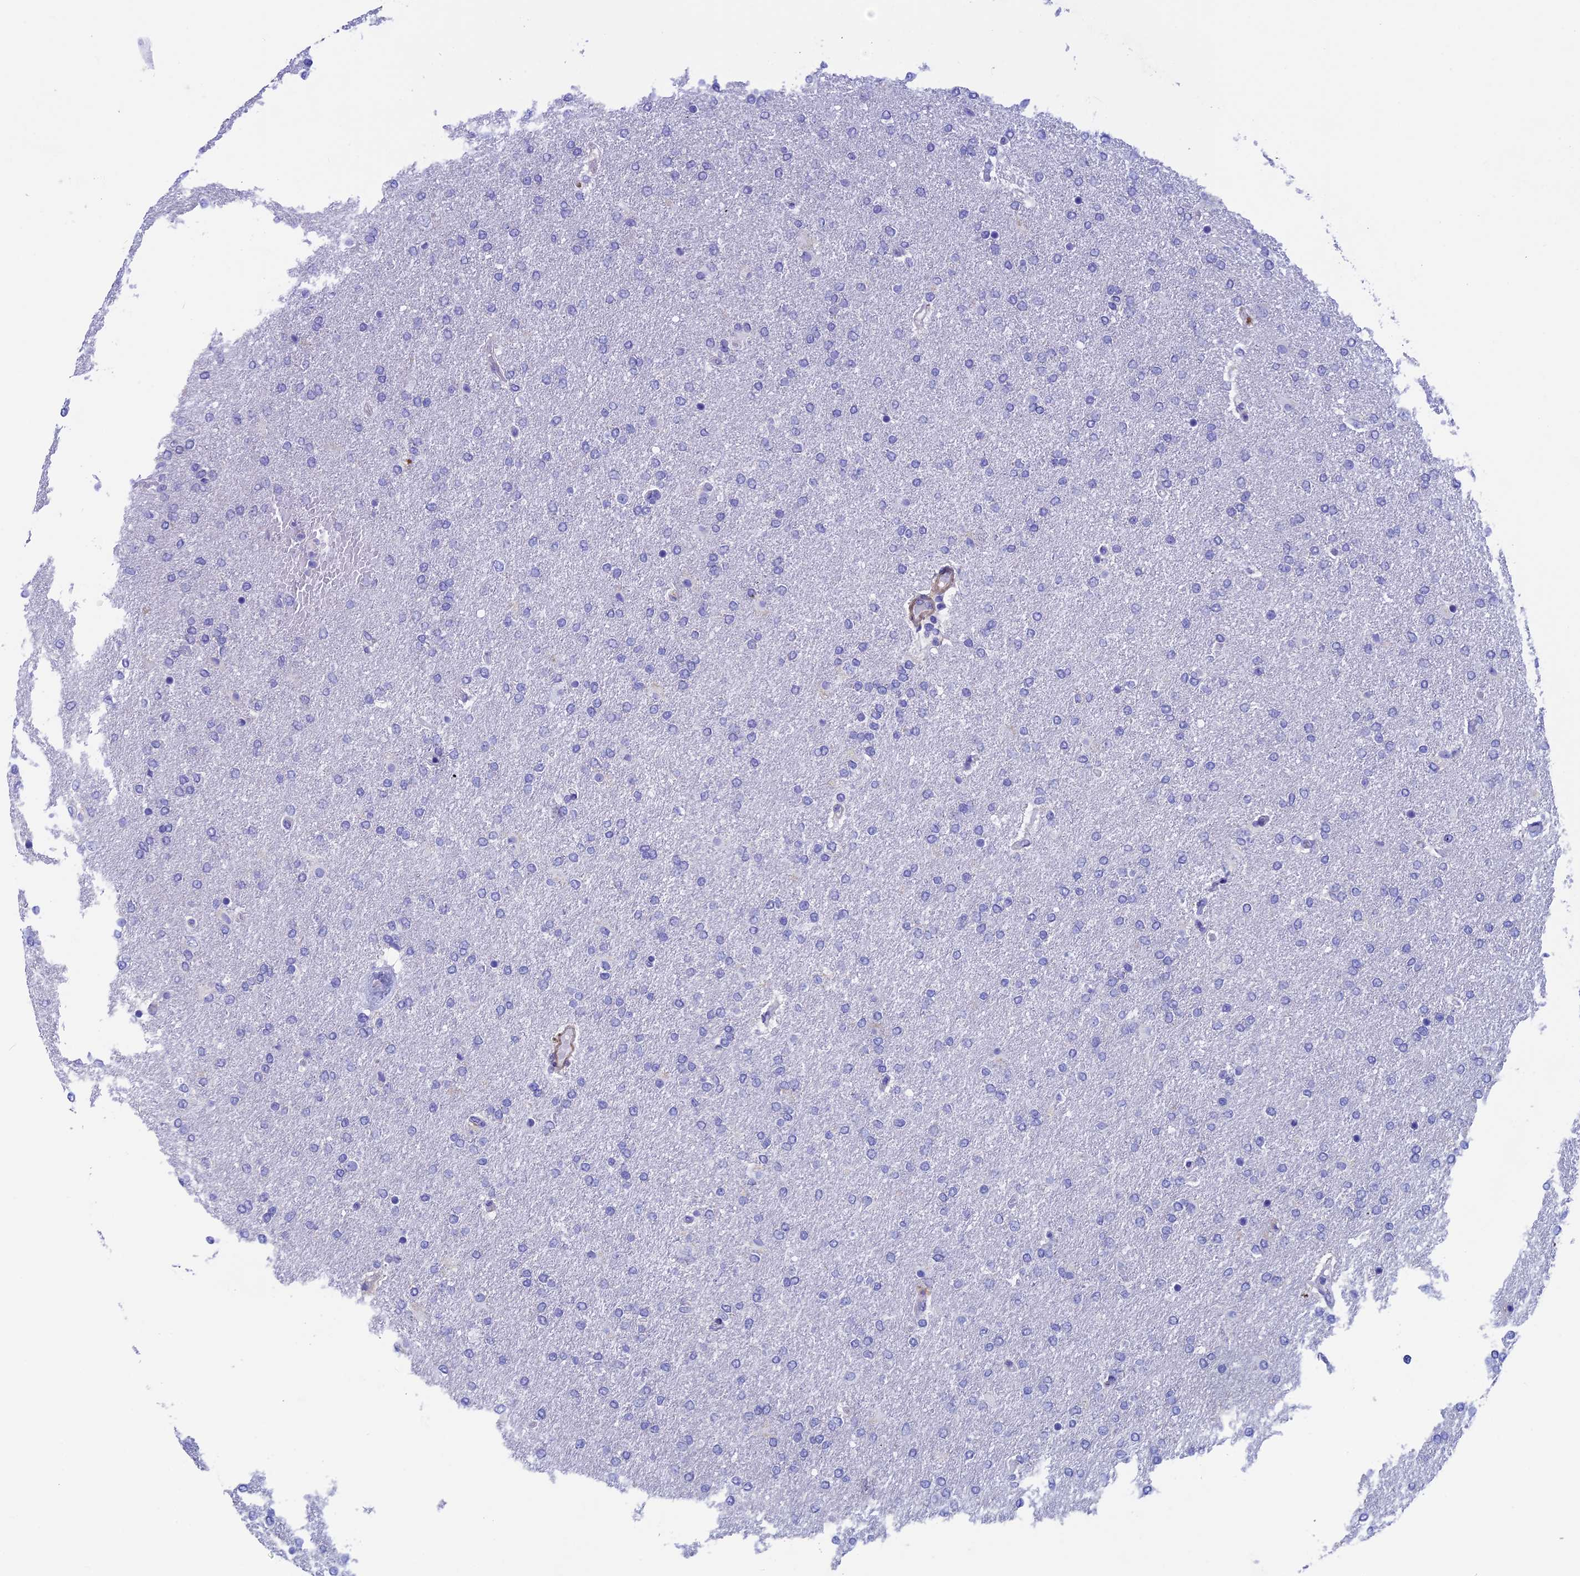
{"staining": {"intensity": "negative", "quantity": "none", "location": "none"}, "tissue": "glioma", "cell_type": "Tumor cells", "image_type": "cancer", "snomed": [{"axis": "morphology", "description": "Glioma, malignant, High grade"}, {"axis": "topography", "description": "Brain"}], "caption": "This is an immunohistochemistry (IHC) histopathology image of human glioma. There is no staining in tumor cells.", "gene": "ADH7", "patient": {"sex": "male", "age": 72}}